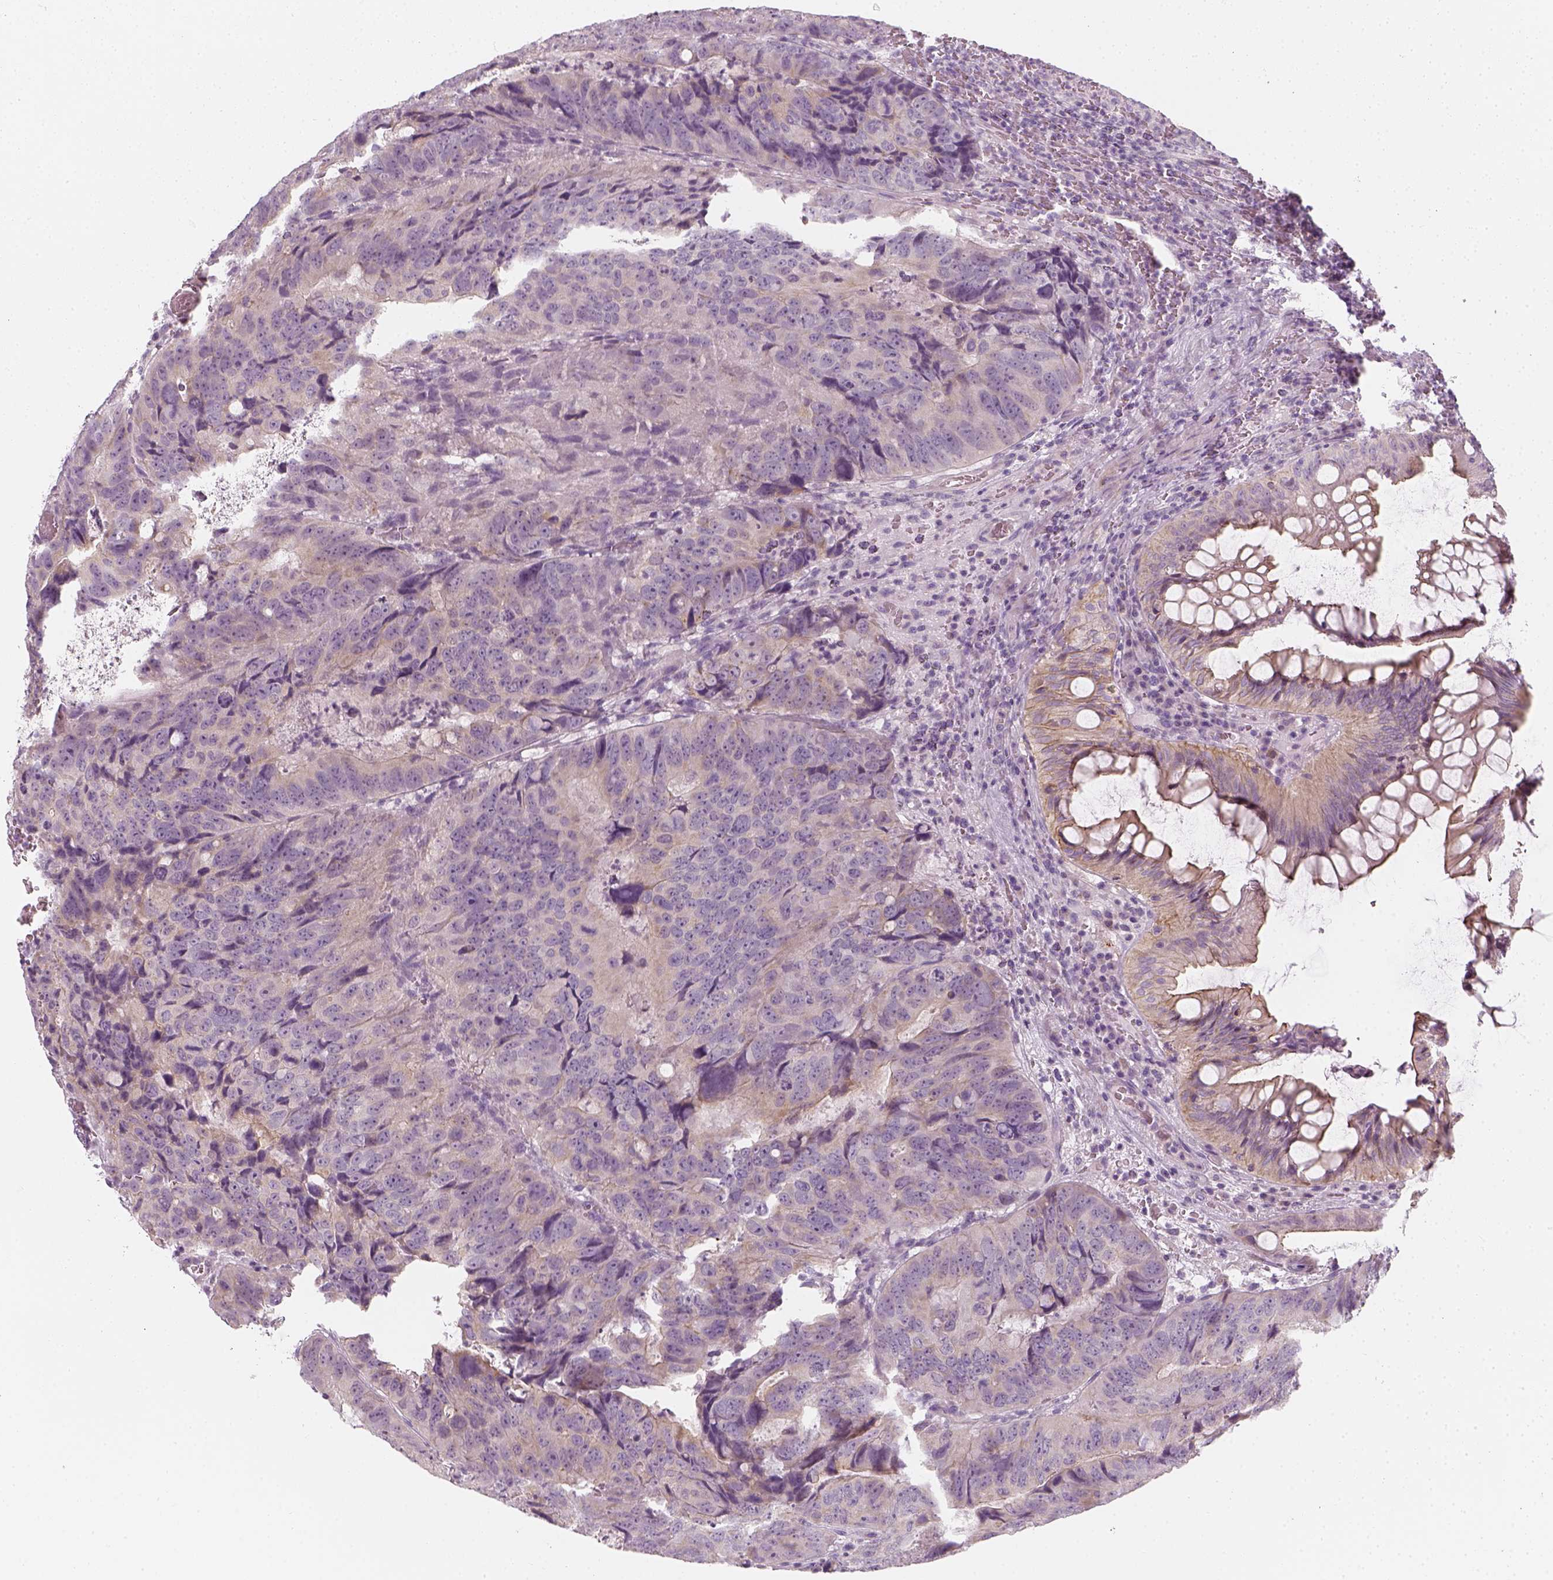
{"staining": {"intensity": "negative", "quantity": "none", "location": "none"}, "tissue": "colorectal cancer", "cell_type": "Tumor cells", "image_type": "cancer", "snomed": [{"axis": "morphology", "description": "Adenocarcinoma, NOS"}, {"axis": "topography", "description": "Colon"}], "caption": "Micrograph shows no protein expression in tumor cells of adenocarcinoma (colorectal) tissue.", "gene": "PRAME", "patient": {"sex": "male", "age": 79}}